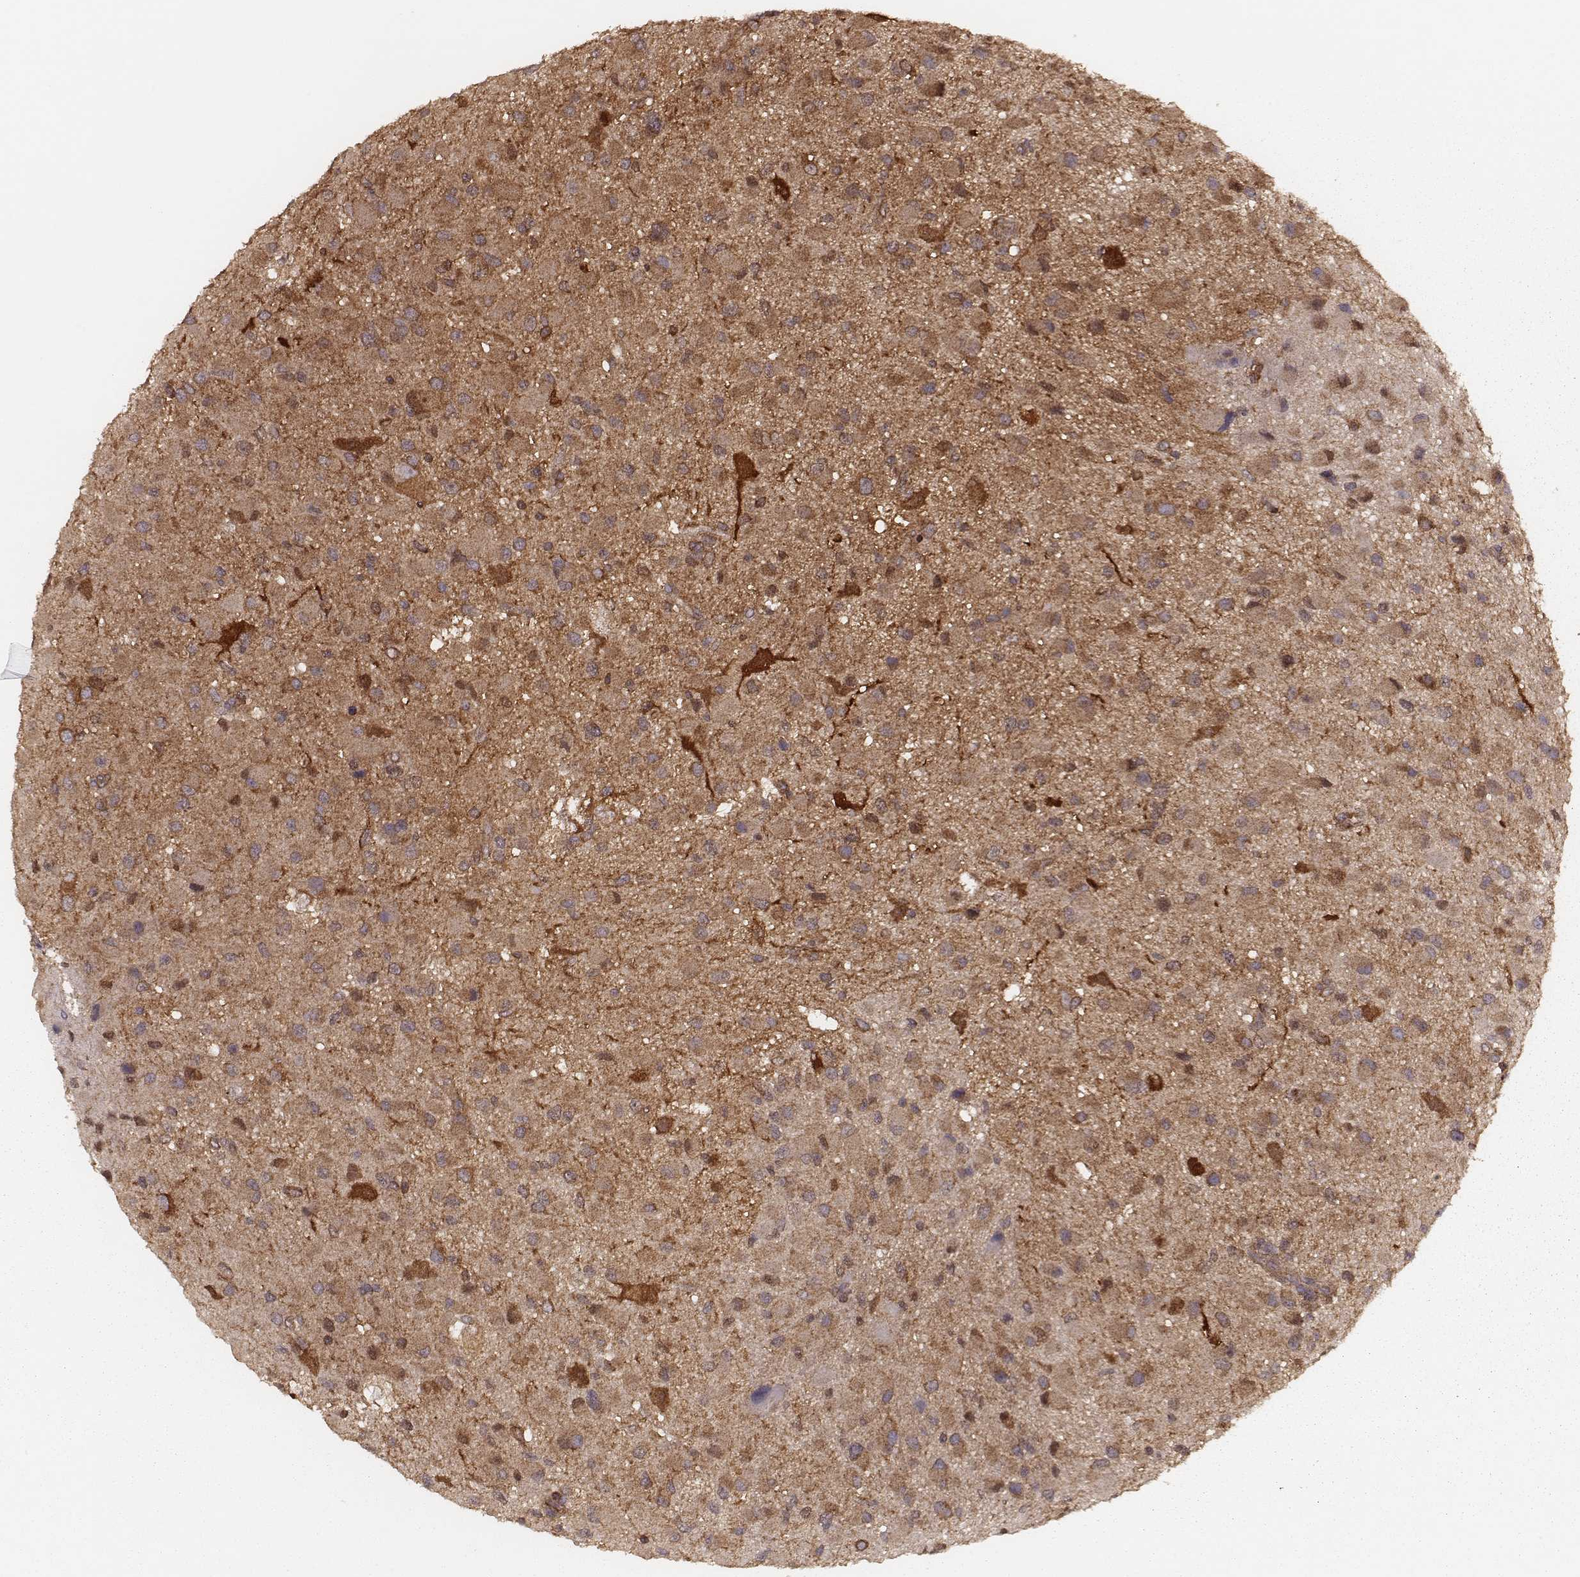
{"staining": {"intensity": "moderate", "quantity": ">75%", "location": "cytoplasmic/membranous"}, "tissue": "glioma", "cell_type": "Tumor cells", "image_type": "cancer", "snomed": [{"axis": "morphology", "description": "Glioma, malignant, Low grade"}, {"axis": "topography", "description": "Brain"}], "caption": "Glioma stained with DAB (3,3'-diaminobenzidine) immunohistochemistry demonstrates medium levels of moderate cytoplasmic/membranous positivity in approximately >75% of tumor cells.", "gene": "CARS1", "patient": {"sex": "female", "age": 32}}